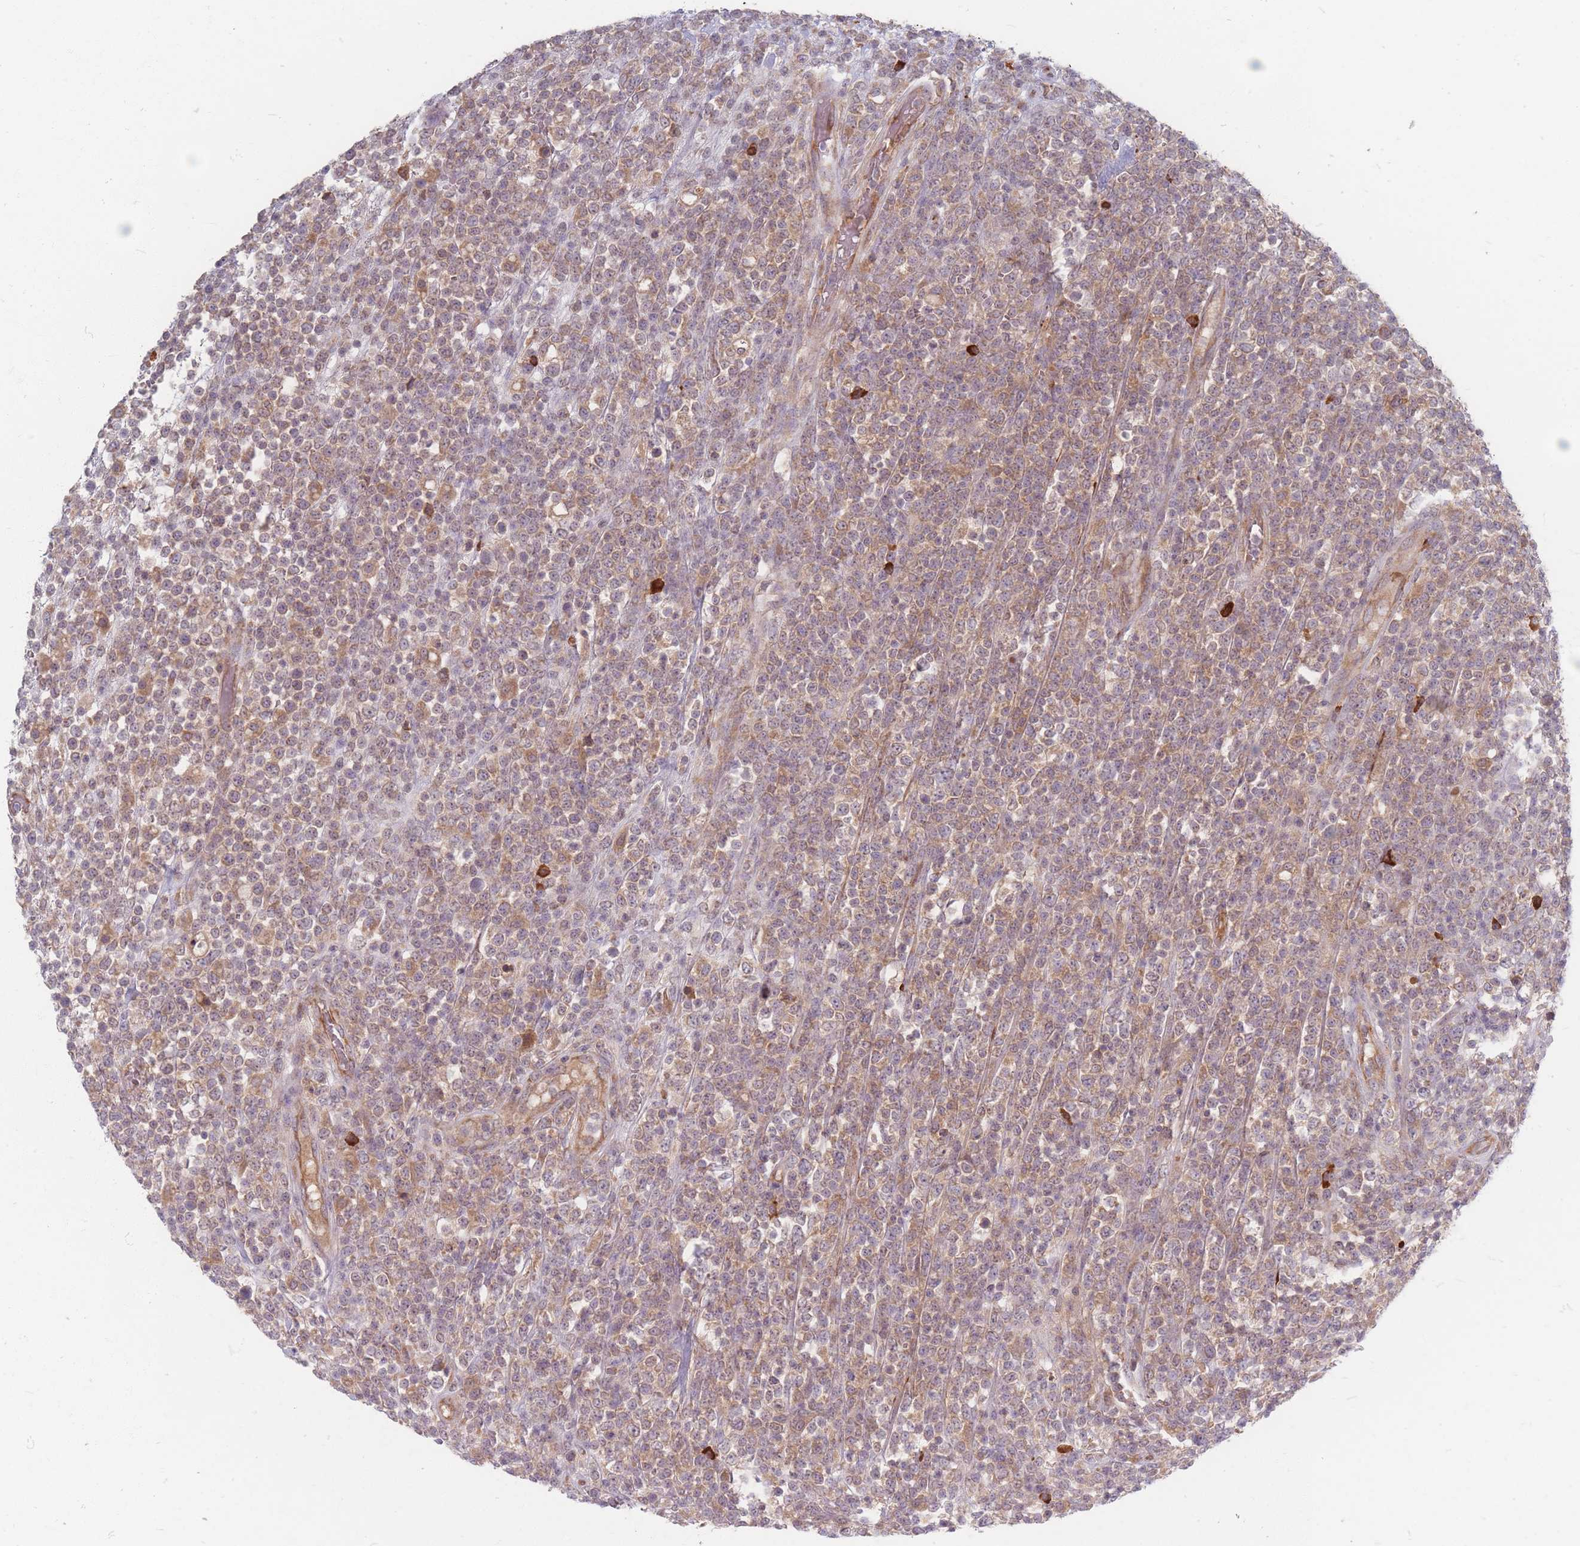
{"staining": {"intensity": "weak", "quantity": "25%-75%", "location": "cytoplasmic/membranous"}, "tissue": "lymphoma", "cell_type": "Tumor cells", "image_type": "cancer", "snomed": [{"axis": "morphology", "description": "Malignant lymphoma, non-Hodgkin's type, High grade"}, {"axis": "topography", "description": "Colon"}], "caption": "DAB immunohistochemical staining of lymphoma exhibits weak cytoplasmic/membranous protein expression in about 25%-75% of tumor cells.", "gene": "SMIM14", "patient": {"sex": "female", "age": 53}}